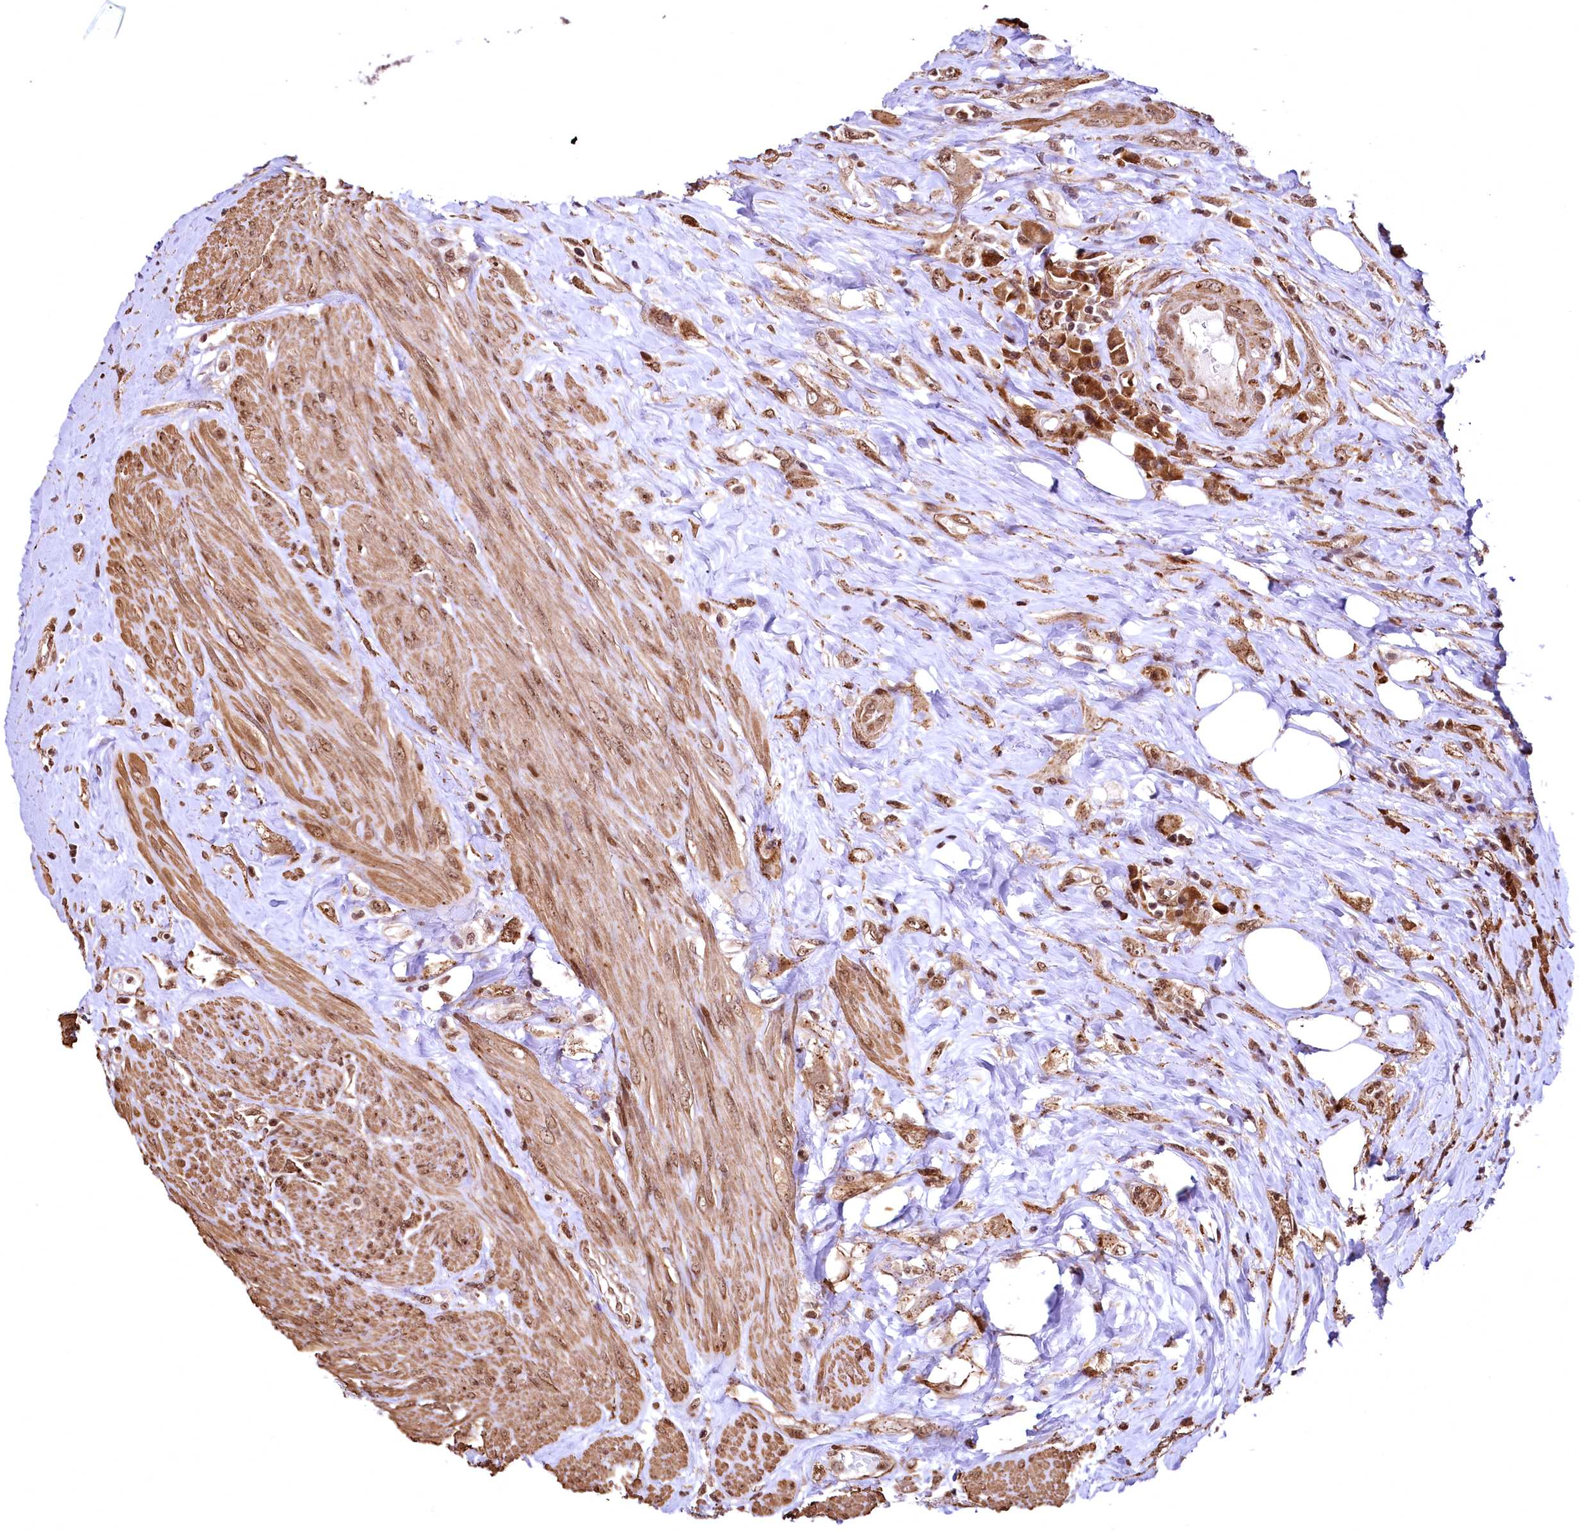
{"staining": {"intensity": "moderate", "quantity": ">75%", "location": "cytoplasmic/membranous,nuclear"}, "tissue": "urothelial cancer", "cell_type": "Tumor cells", "image_type": "cancer", "snomed": [{"axis": "morphology", "description": "Urothelial carcinoma, High grade"}, {"axis": "topography", "description": "Urinary bladder"}], "caption": "Urothelial cancer stained with IHC shows moderate cytoplasmic/membranous and nuclear expression in approximately >75% of tumor cells.", "gene": "PDS5B", "patient": {"sex": "male", "age": 74}}